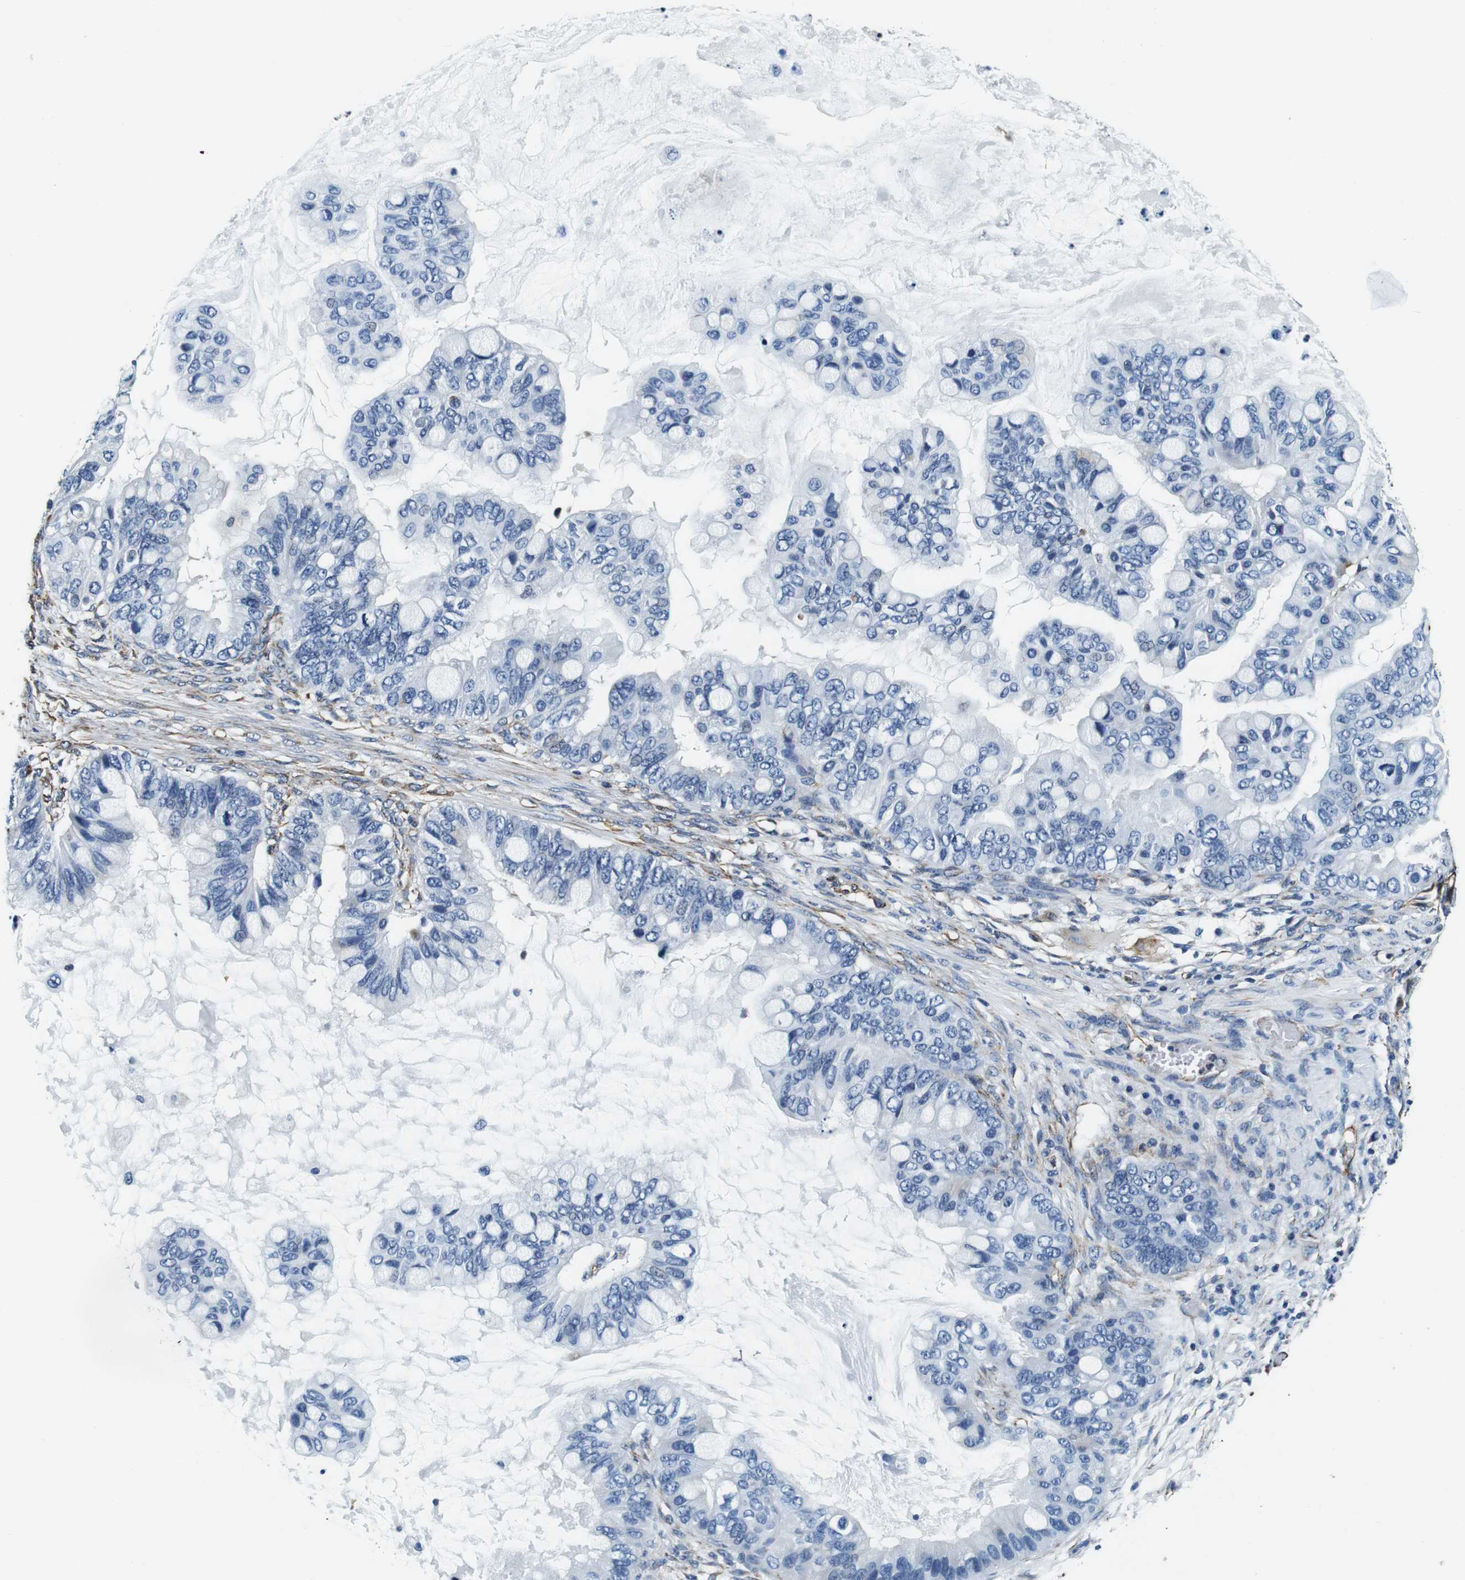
{"staining": {"intensity": "negative", "quantity": "none", "location": "none"}, "tissue": "ovarian cancer", "cell_type": "Tumor cells", "image_type": "cancer", "snomed": [{"axis": "morphology", "description": "Cystadenocarcinoma, mucinous, NOS"}, {"axis": "topography", "description": "Ovary"}], "caption": "Tumor cells show no significant protein positivity in ovarian mucinous cystadenocarcinoma.", "gene": "GJE1", "patient": {"sex": "female", "age": 80}}